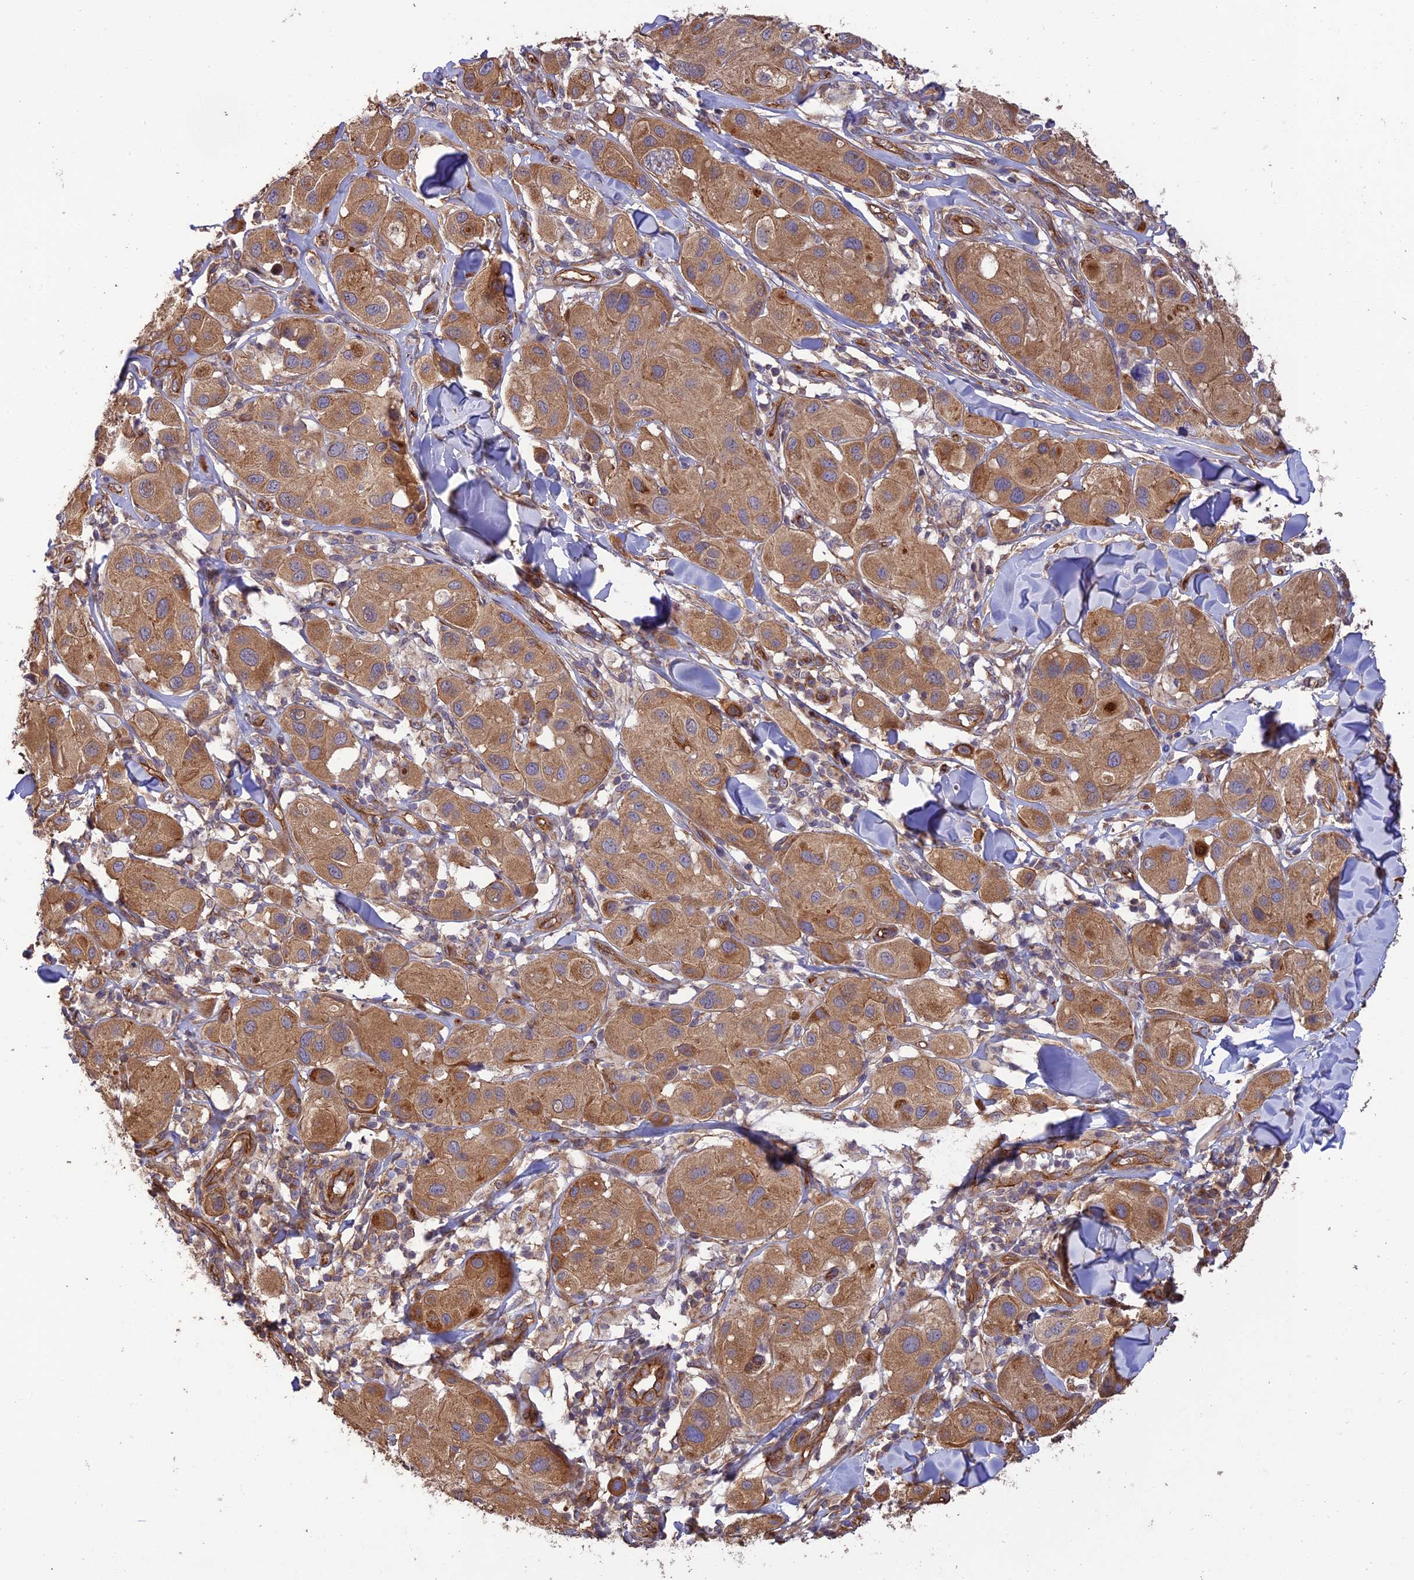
{"staining": {"intensity": "moderate", "quantity": ">75%", "location": "cytoplasmic/membranous"}, "tissue": "melanoma", "cell_type": "Tumor cells", "image_type": "cancer", "snomed": [{"axis": "morphology", "description": "Malignant melanoma, Metastatic site"}, {"axis": "topography", "description": "Skin"}], "caption": "Immunohistochemical staining of malignant melanoma (metastatic site) shows medium levels of moderate cytoplasmic/membranous protein expression in about >75% of tumor cells.", "gene": "HOMER2", "patient": {"sex": "male", "age": 41}}